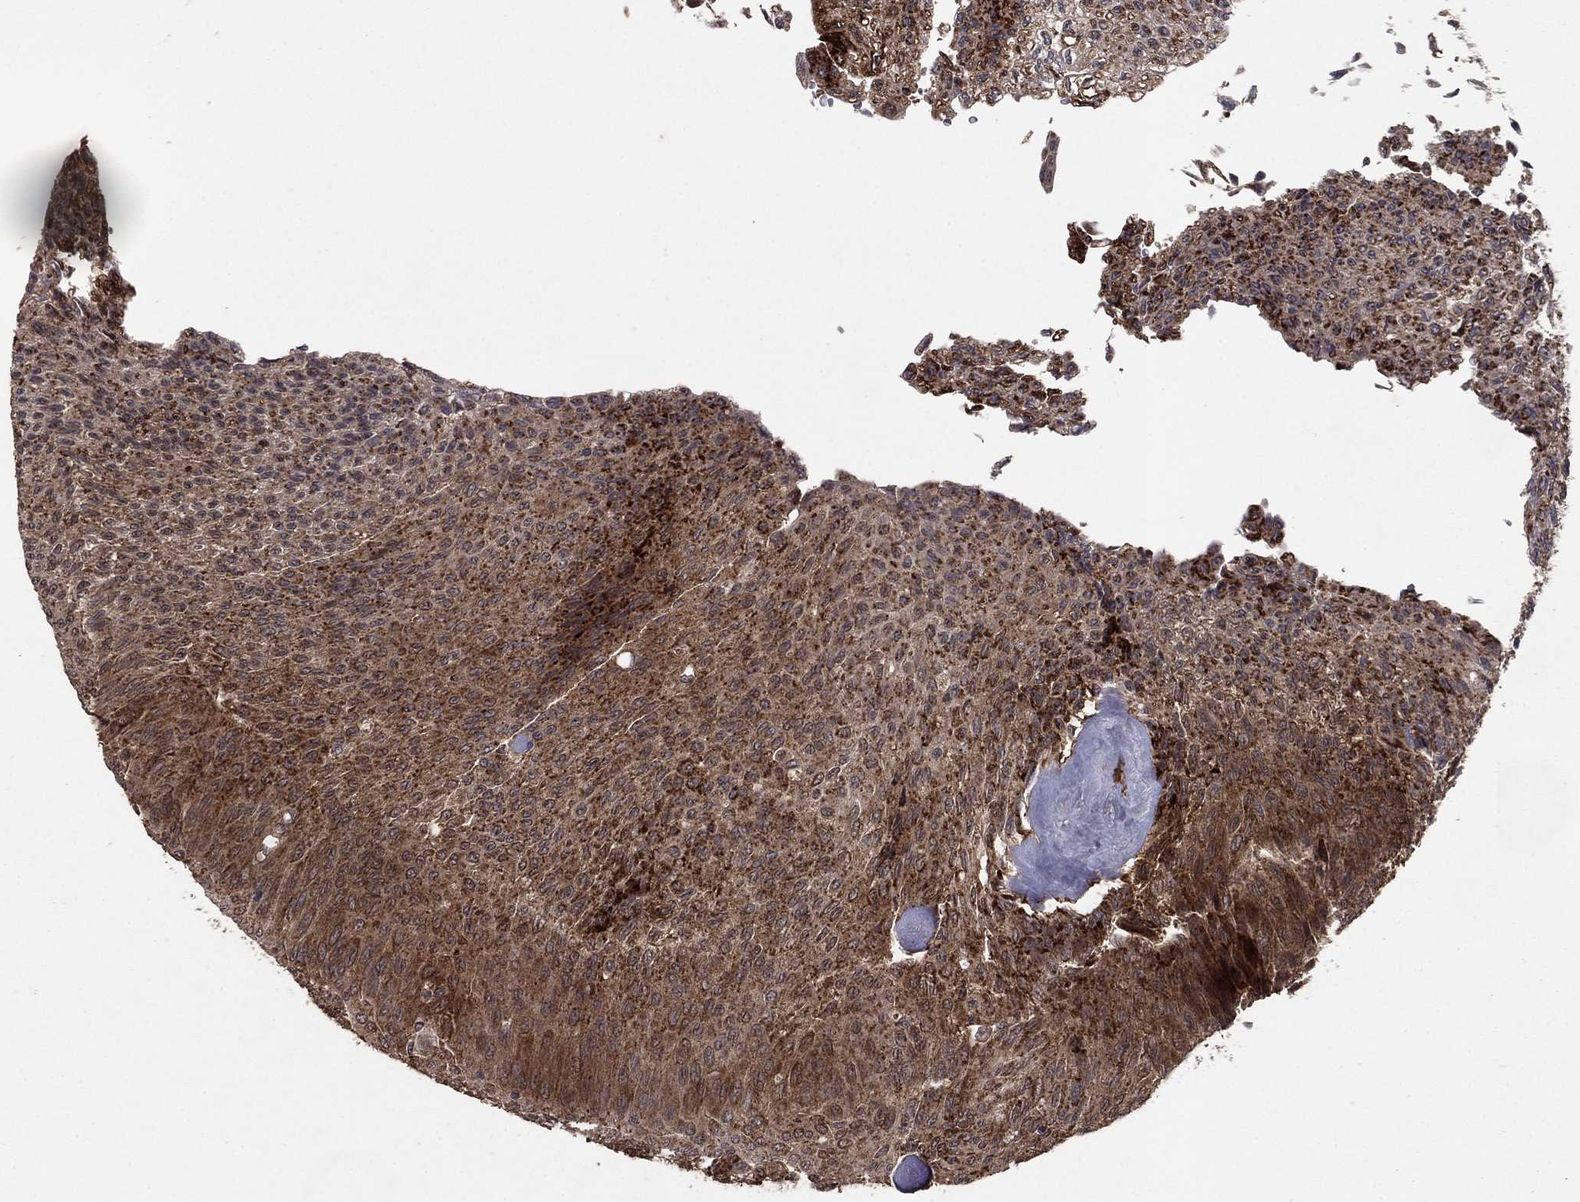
{"staining": {"intensity": "moderate", "quantity": "25%-75%", "location": "cytoplasmic/membranous"}, "tissue": "urothelial cancer", "cell_type": "Tumor cells", "image_type": "cancer", "snomed": [{"axis": "morphology", "description": "Urothelial carcinoma, Low grade"}, {"axis": "topography", "description": "Ureter, NOS"}, {"axis": "topography", "description": "Urinary bladder"}], "caption": "The histopathology image displays staining of urothelial carcinoma (low-grade), revealing moderate cytoplasmic/membranous protein positivity (brown color) within tumor cells. The staining was performed using DAB (3,3'-diaminobenzidine) to visualize the protein expression in brown, while the nuclei were stained in blue with hematoxylin (Magnification: 20x).", "gene": "DHRS1", "patient": {"sex": "male", "age": 78}}